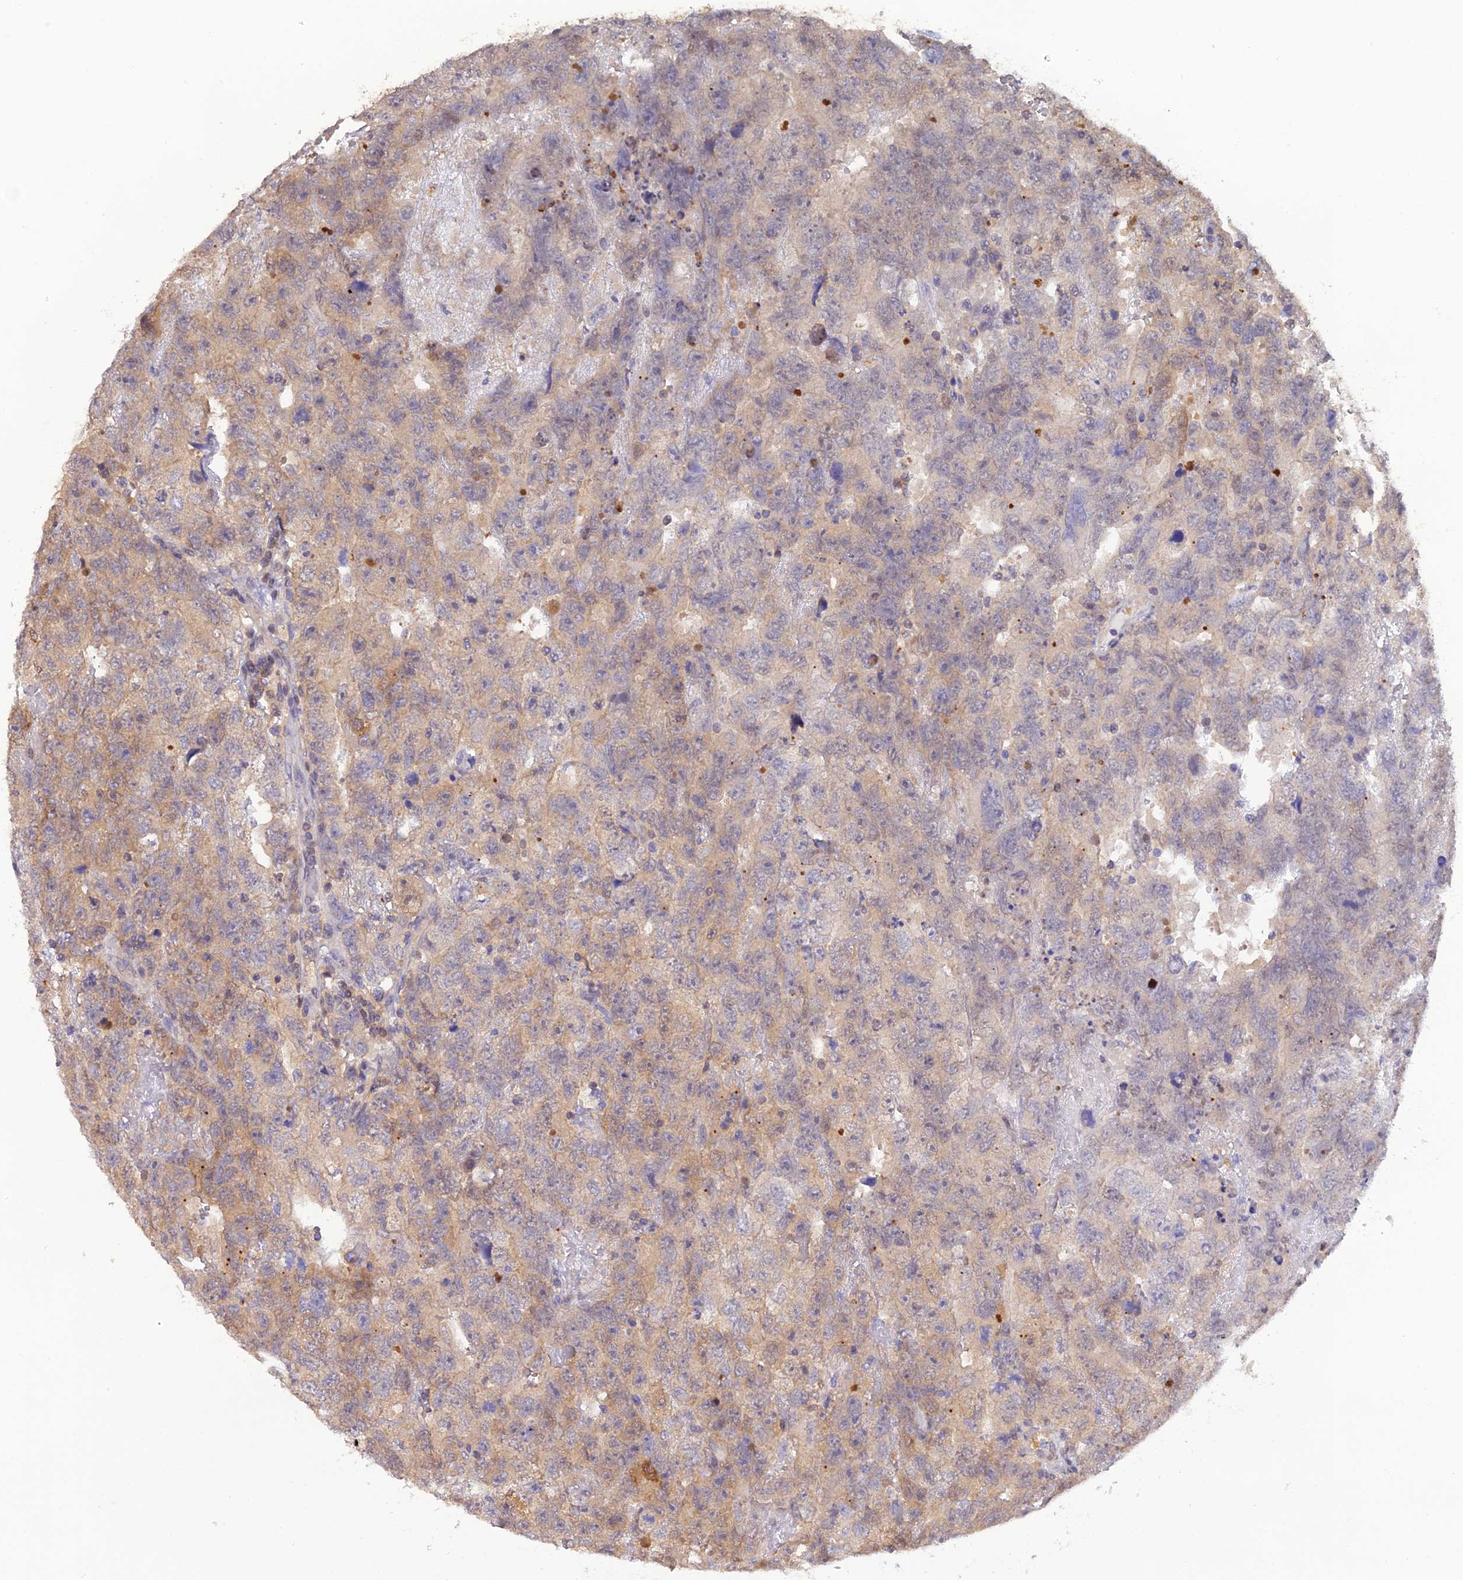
{"staining": {"intensity": "moderate", "quantity": "<25%", "location": "cytoplasmic/membranous"}, "tissue": "testis cancer", "cell_type": "Tumor cells", "image_type": "cancer", "snomed": [{"axis": "morphology", "description": "Carcinoma, Embryonal, NOS"}, {"axis": "topography", "description": "Testis"}], "caption": "Immunohistochemical staining of testis embryonal carcinoma reveals low levels of moderate cytoplasmic/membranous protein staining in approximately <25% of tumor cells.", "gene": "HINT1", "patient": {"sex": "male", "age": 45}}